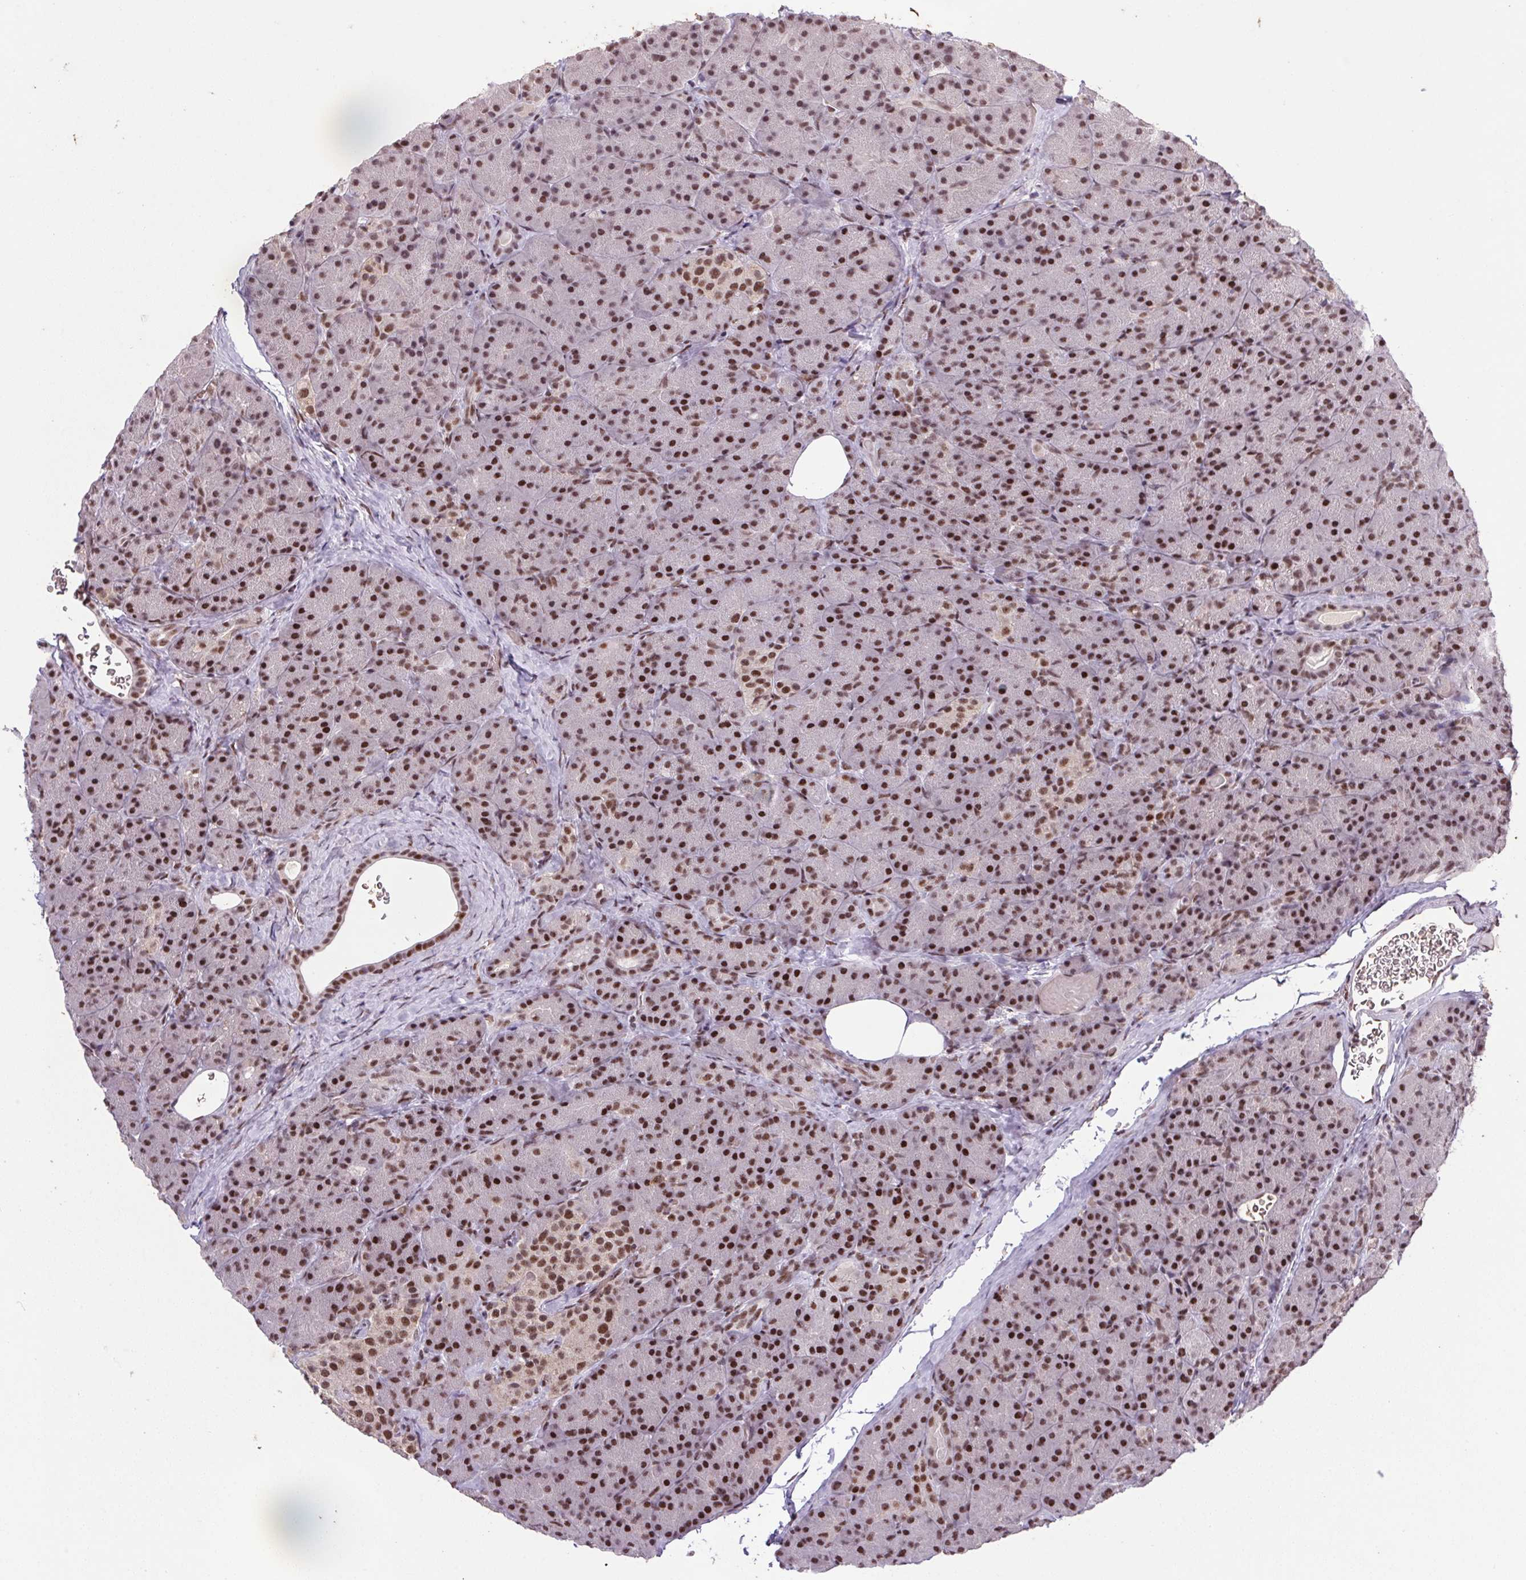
{"staining": {"intensity": "strong", "quantity": ">75%", "location": "nuclear"}, "tissue": "pancreas", "cell_type": "Exocrine glandular cells", "image_type": "normal", "snomed": [{"axis": "morphology", "description": "Normal tissue, NOS"}, {"axis": "topography", "description": "Pancreas"}], "caption": "A histopathology image showing strong nuclear staining in about >75% of exocrine glandular cells in unremarkable pancreas, as visualized by brown immunohistochemical staining.", "gene": "LDLRAD4", "patient": {"sex": "male", "age": 57}}